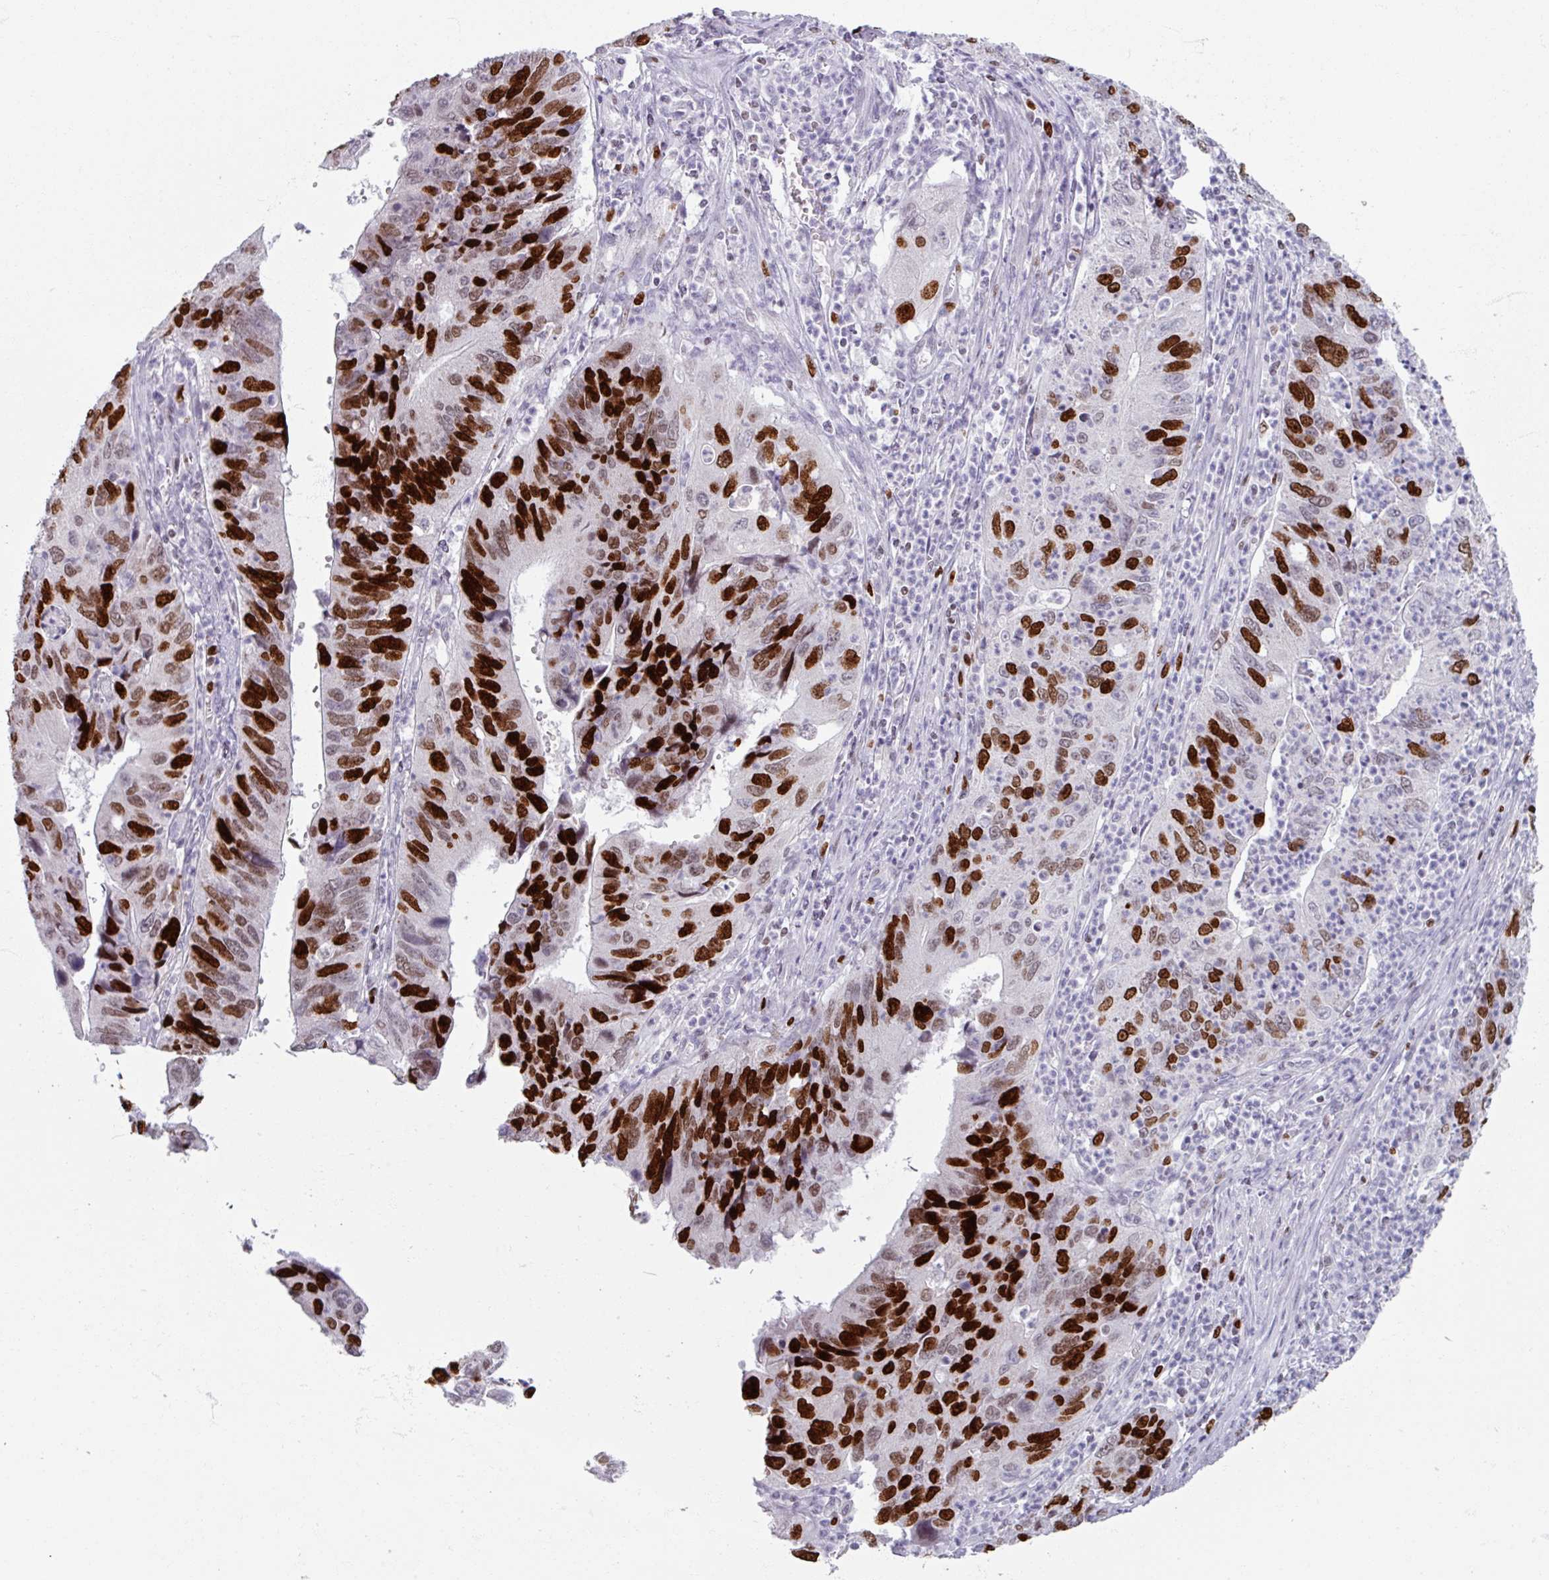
{"staining": {"intensity": "strong", "quantity": "25%-75%", "location": "nuclear"}, "tissue": "stomach cancer", "cell_type": "Tumor cells", "image_type": "cancer", "snomed": [{"axis": "morphology", "description": "Adenocarcinoma, NOS"}, {"axis": "topography", "description": "Stomach"}], "caption": "Strong nuclear protein staining is appreciated in approximately 25%-75% of tumor cells in stomach cancer.", "gene": "ATAD2", "patient": {"sex": "male", "age": 59}}